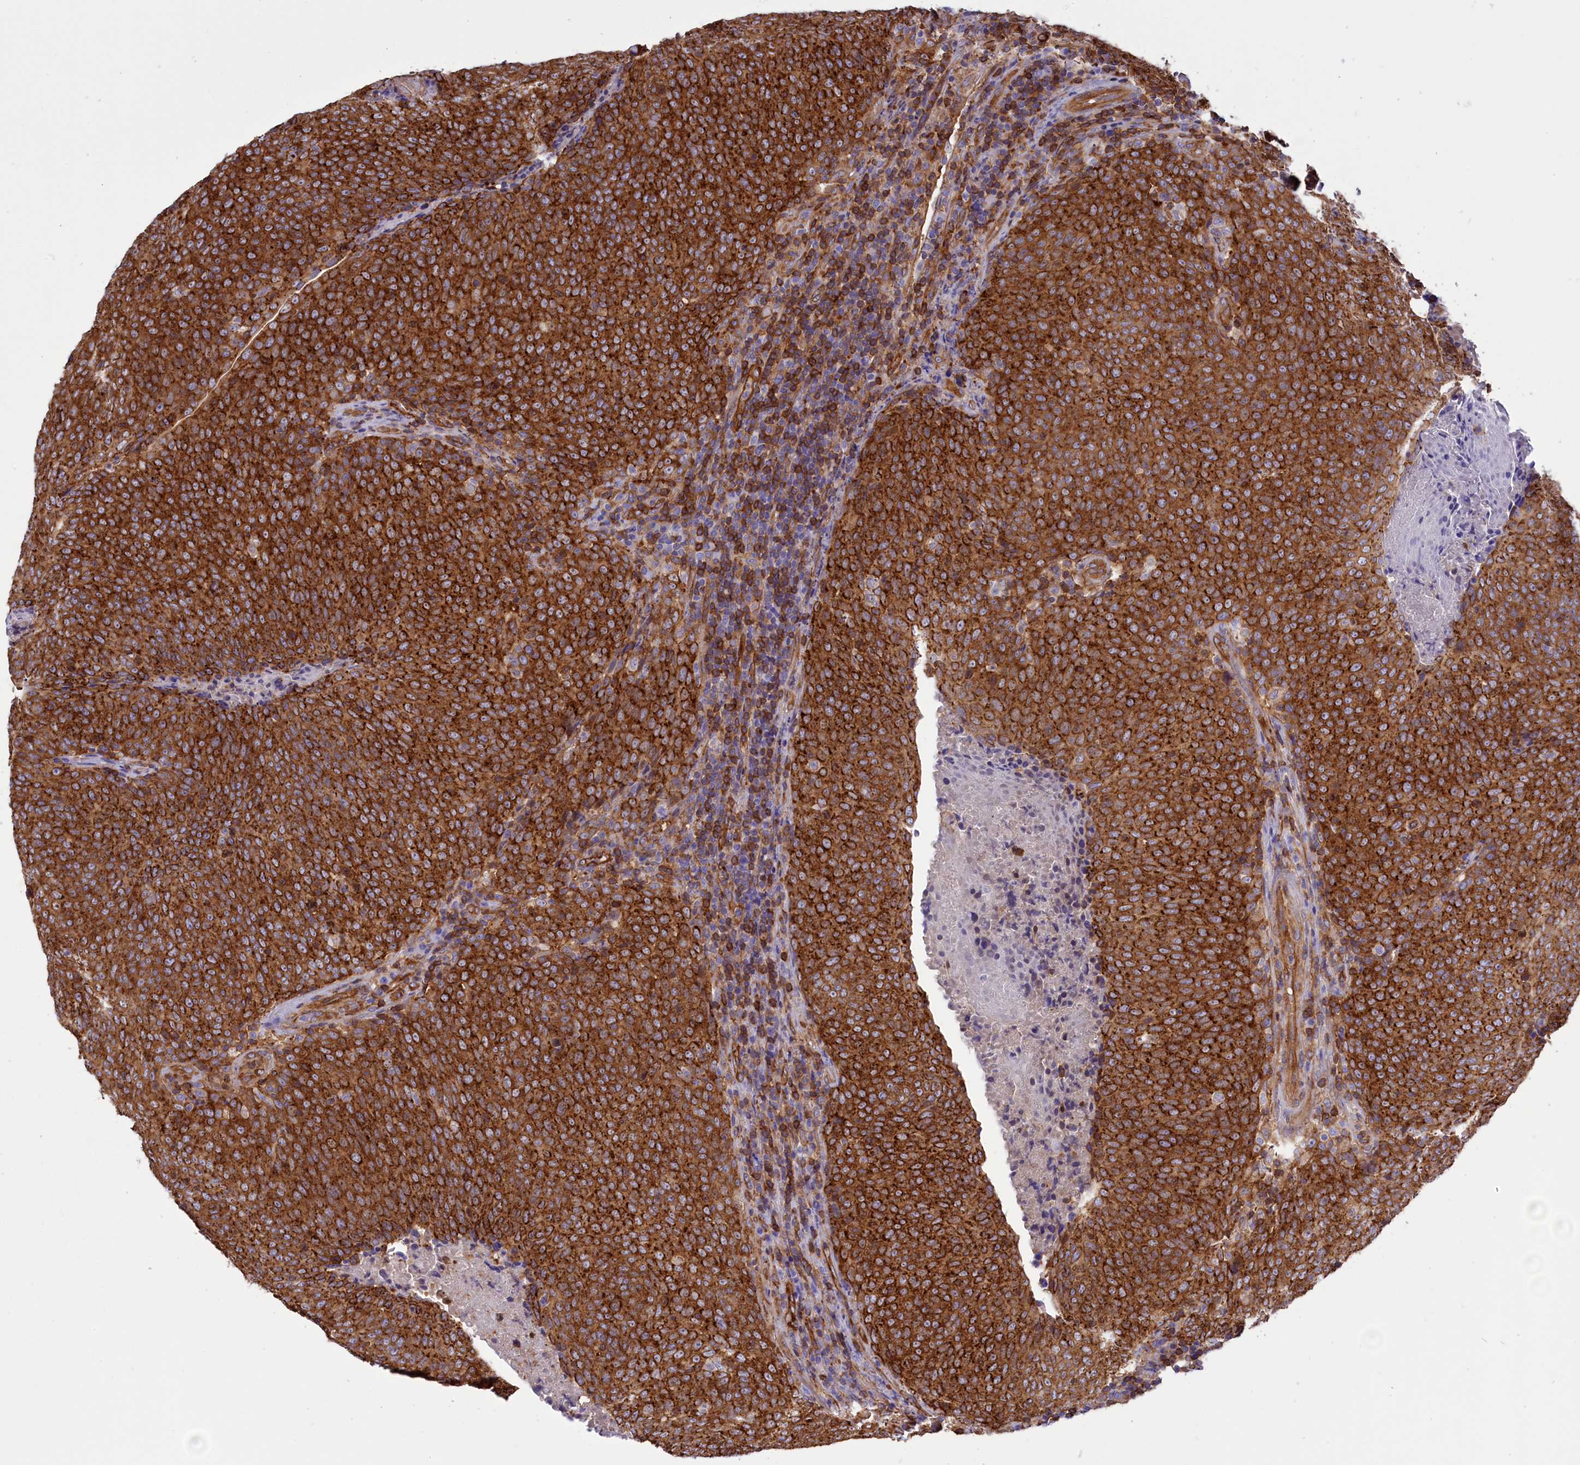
{"staining": {"intensity": "strong", "quantity": ">75%", "location": "cytoplasmic/membranous"}, "tissue": "head and neck cancer", "cell_type": "Tumor cells", "image_type": "cancer", "snomed": [{"axis": "morphology", "description": "Squamous cell carcinoma, NOS"}, {"axis": "morphology", "description": "Squamous cell carcinoma, metastatic, NOS"}, {"axis": "topography", "description": "Lymph node"}, {"axis": "topography", "description": "Head-Neck"}], "caption": "Human metastatic squamous cell carcinoma (head and neck) stained for a protein (brown) displays strong cytoplasmic/membranous positive expression in approximately >75% of tumor cells.", "gene": "SEPTIN9", "patient": {"sex": "male", "age": 62}}